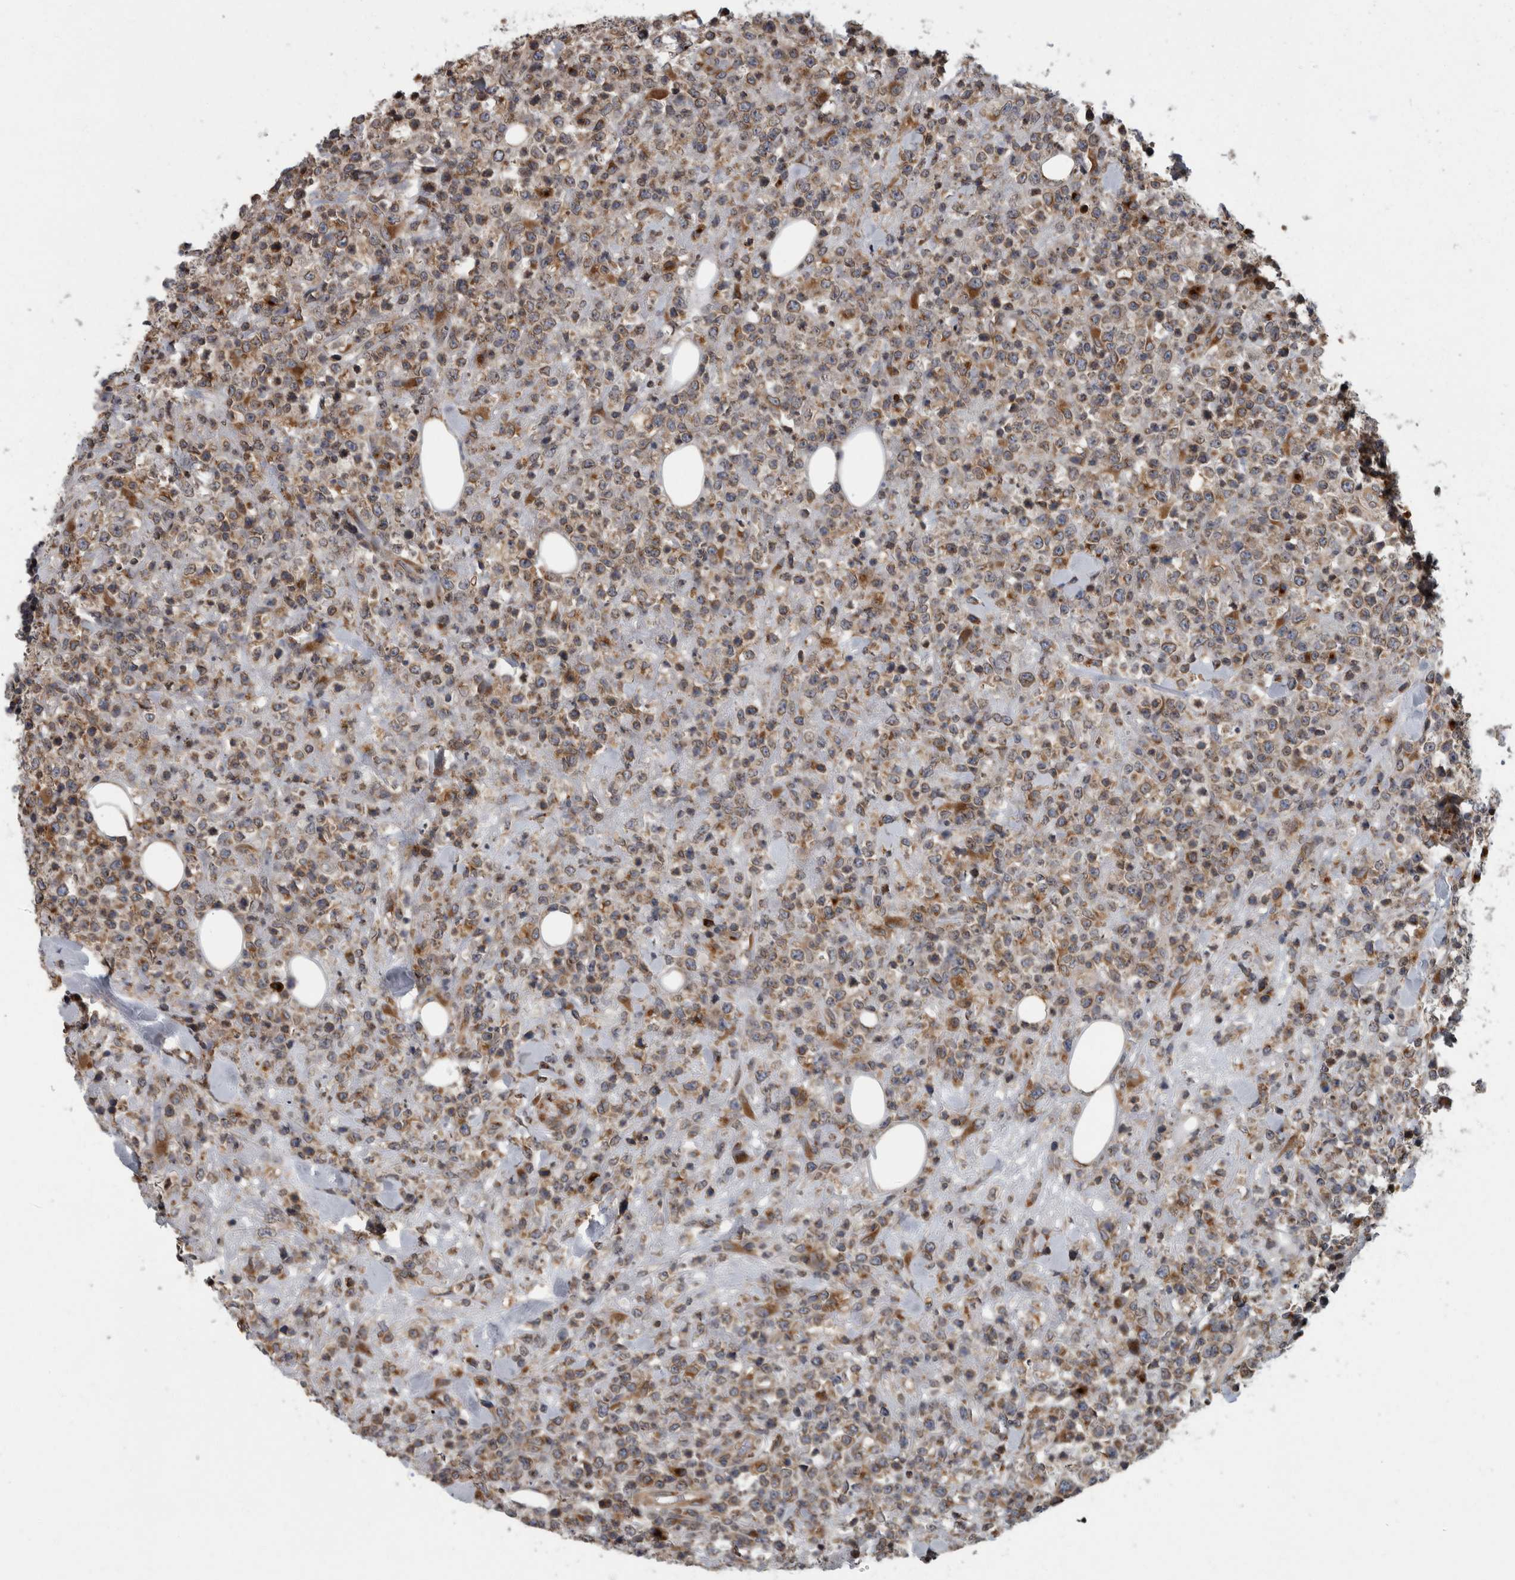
{"staining": {"intensity": "moderate", "quantity": "25%-75%", "location": "cytoplasmic/membranous"}, "tissue": "lymphoma", "cell_type": "Tumor cells", "image_type": "cancer", "snomed": [{"axis": "morphology", "description": "Malignant lymphoma, non-Hodgkin's type, High grade"}, {"axis": "topography", "description": "Colon"}], "caption": "Immunohistochemical staining of high-grade malignant lymphoma, non-Hodgkin's type displays moderate cytoplasmic/membranous protein expression in approximately 25%-75% of tumor cells.", "gene": "LMAN2L", "patient": {"sex": "female", "age": 53}}